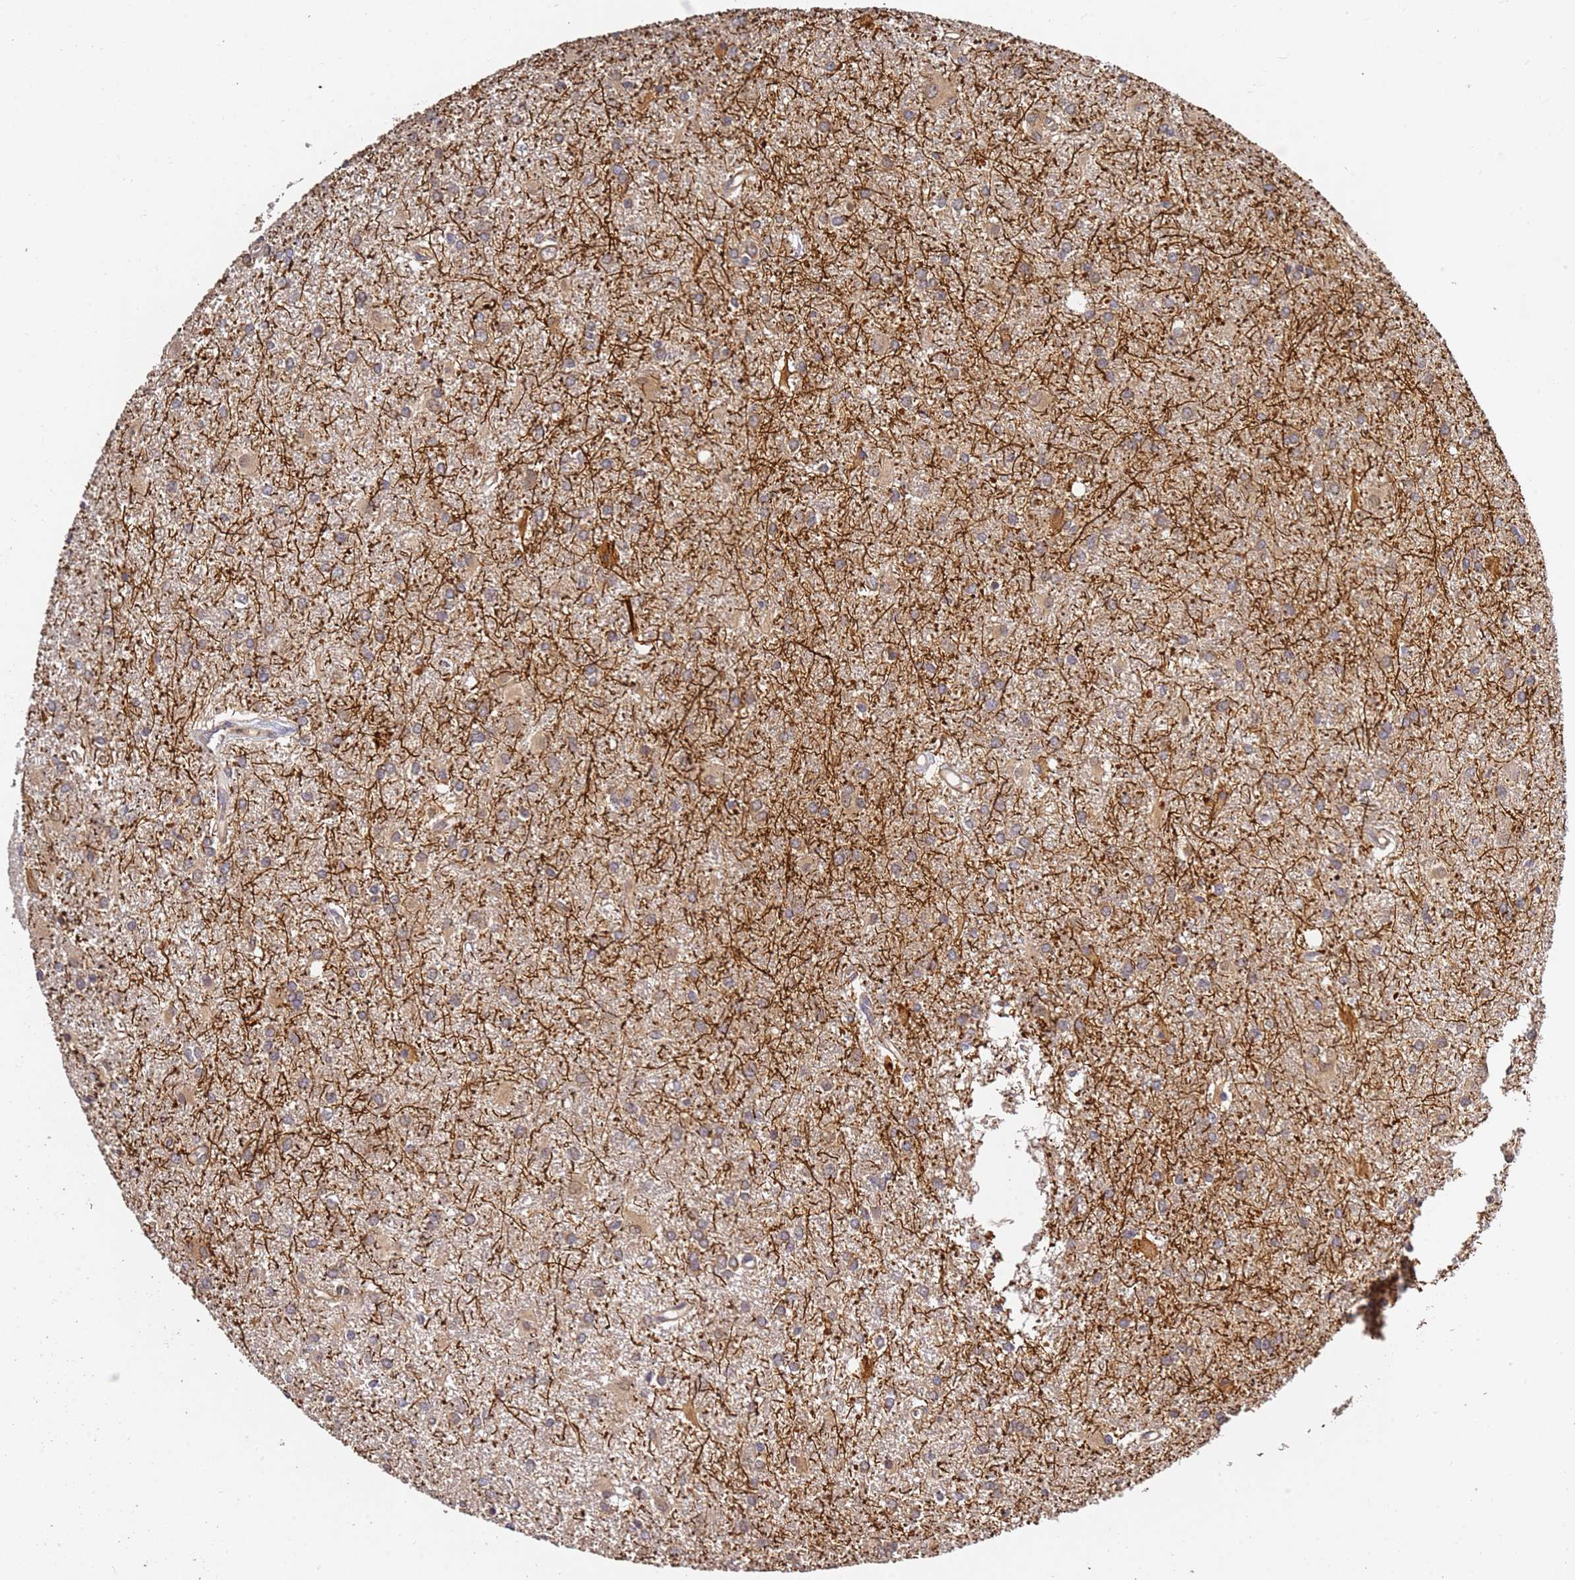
{"staining": {"intensity": "weak", "quantity": "25%-75%", "location": "cytoplasmic/membranous"}, "tissue": "glioma", "cell_type": "Tumor cells", "image_type": "cancer", "snomed": [{"axis": "morphology", "description": "Glioma, malignant, High grade"}, {"axis": "topography", "description": "Brain"}], "caption": "Malignant high-grade glioma tissue reveals weak cytoplasmic/membranous staining in about 25%-75% of tumor cells", "gene": "OSBPL2", "patient": {"sex": "female", "age": 50}}